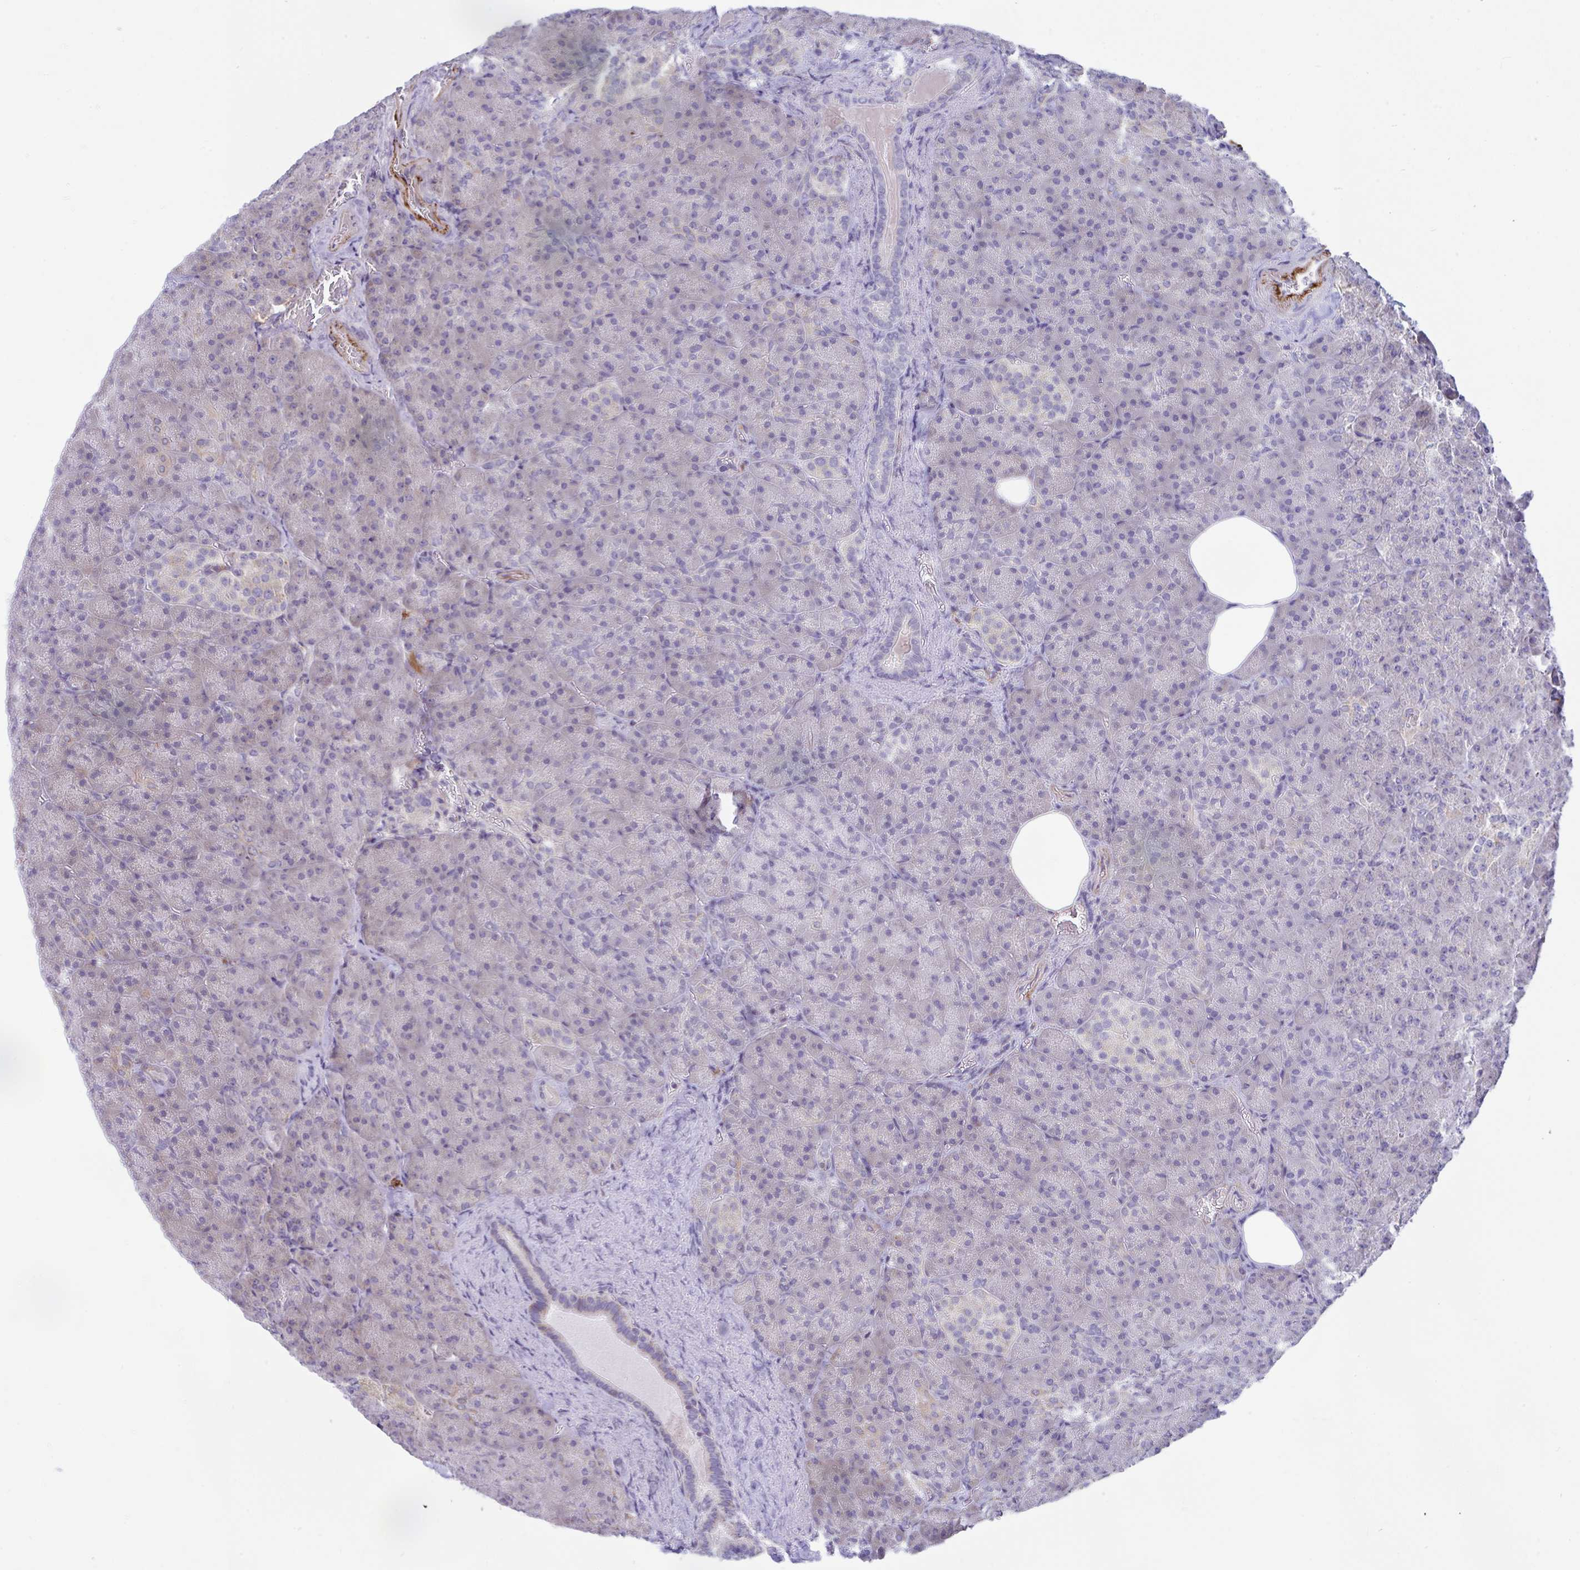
{"staining": {"intensity": "weak", "quantity": "<25%", "location": "cytoplasmic/membranous"}, "tissue": "pancreas", "cell_type": "Exocrine glandular cells", "image_type": "normal", "snomed": [{"axis": "morphology", "description": "Normal tissue, NOS"}, {"axis": "topography", "description": "Pancreas"}], "caption": "Exocrine glandular cells are negative for brown protein staining in benign pancreas. The staining was performed using DAB to visualize the protein expression in brown, while the nuclei were stained in blue with hematoxylin (Magnification: 20x).", "gene": "IL37", "patient": {"sex": "female", "age": 74}}